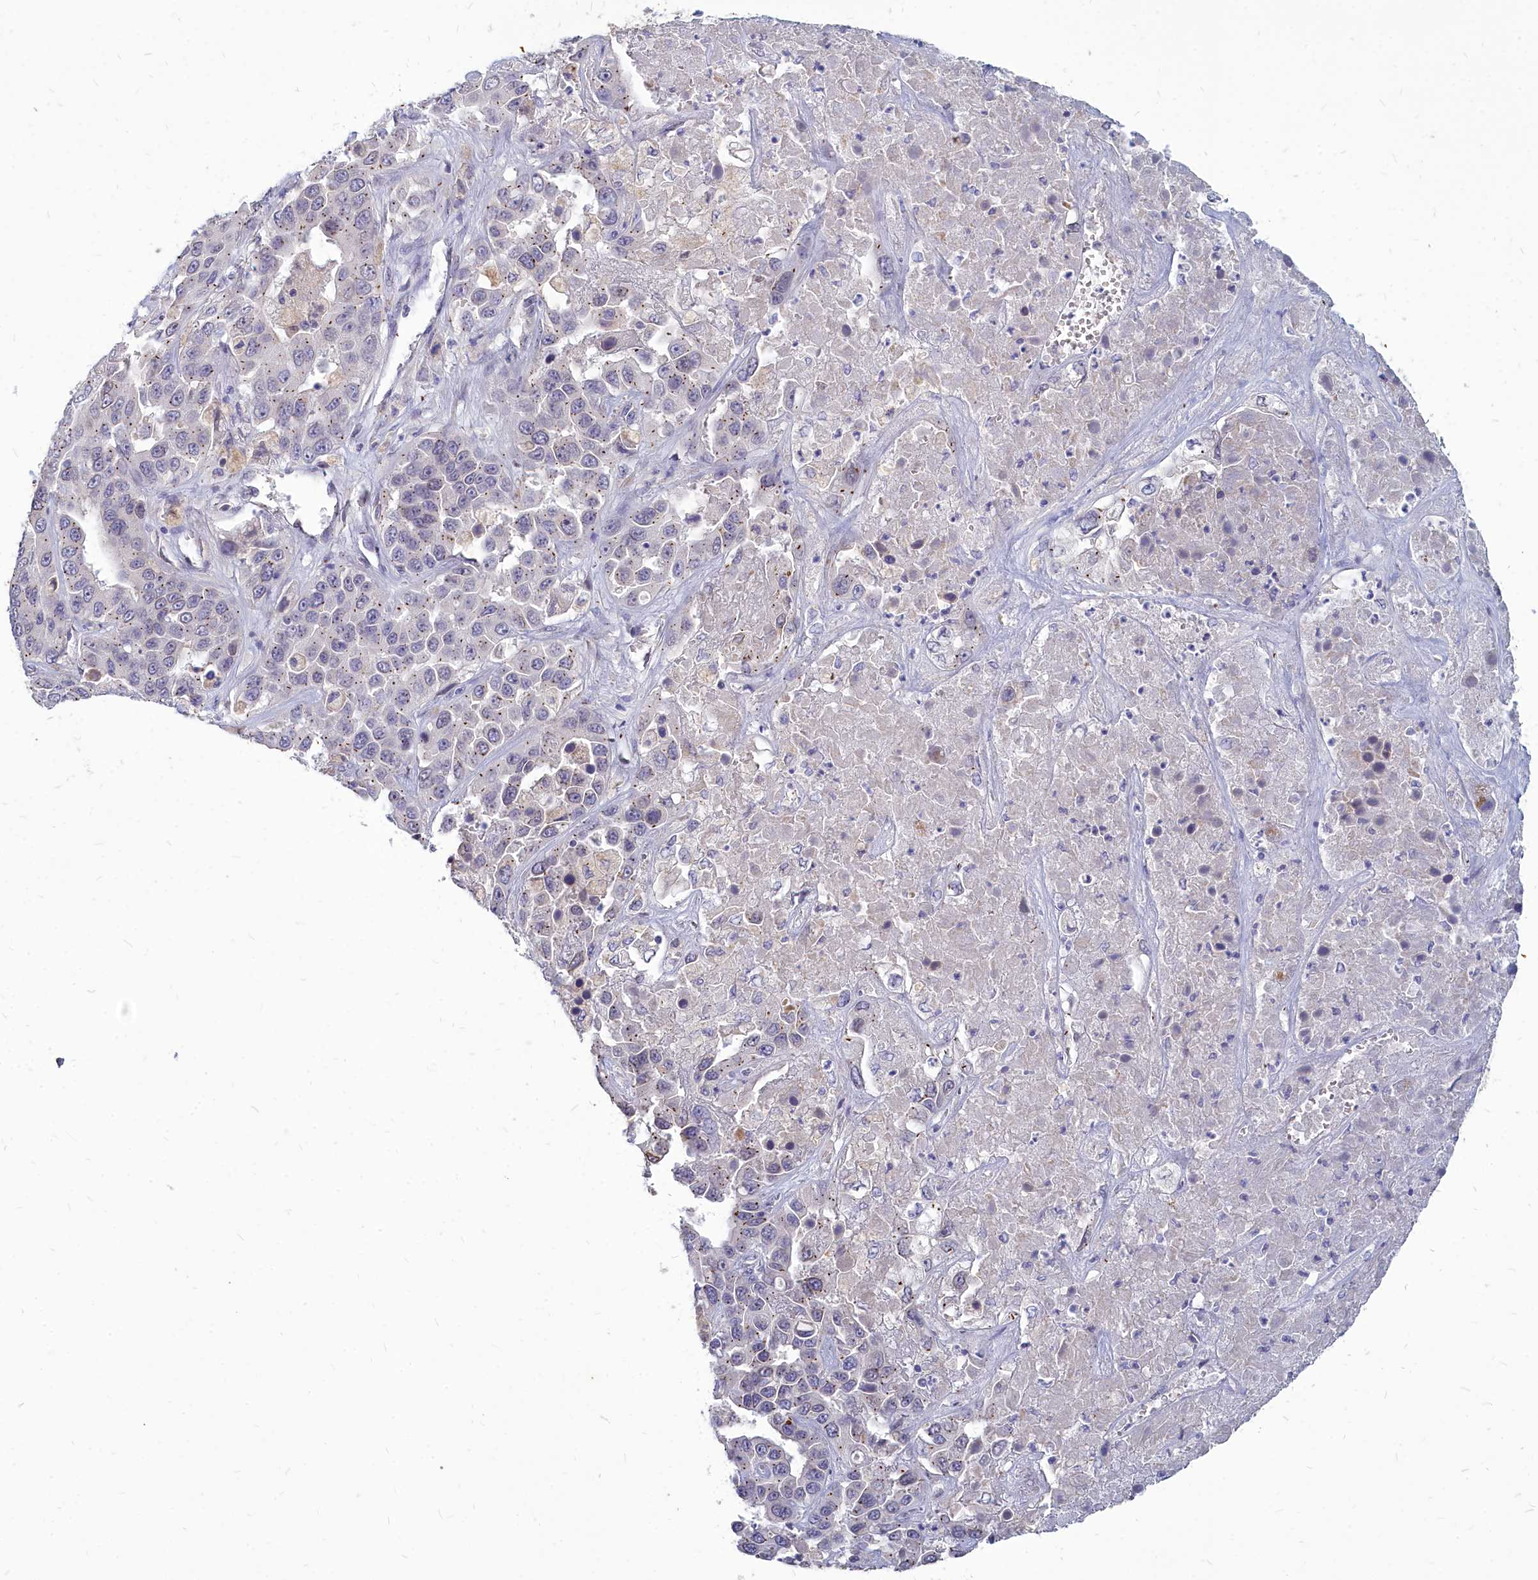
{"staining": {"intensity": "weak", "quantity": "25%-75%", "location": "cytoplasmic/membranous"}, "tissue": "liver cancer", "cell_type": "Tumor cells", "image_type": "cancer", "snomed": [{"axis": "morphology", "description": "Cholangiocarcinoma"}, {"axis": "topography", "description": "Liver"}], "caption": "Brown immunohistochemical staining in liver cancer (cholangiocarcinoma) reveals weak cytoplasmic/membranous positivity in about 25%-75% of tumor cells. (DAB (3,3'-diaminobenzidine) = brown stain, brightfield microscopy at high magnification).", "gene": "NOXA1", "patient": {"sex": "female", "age": 52}}